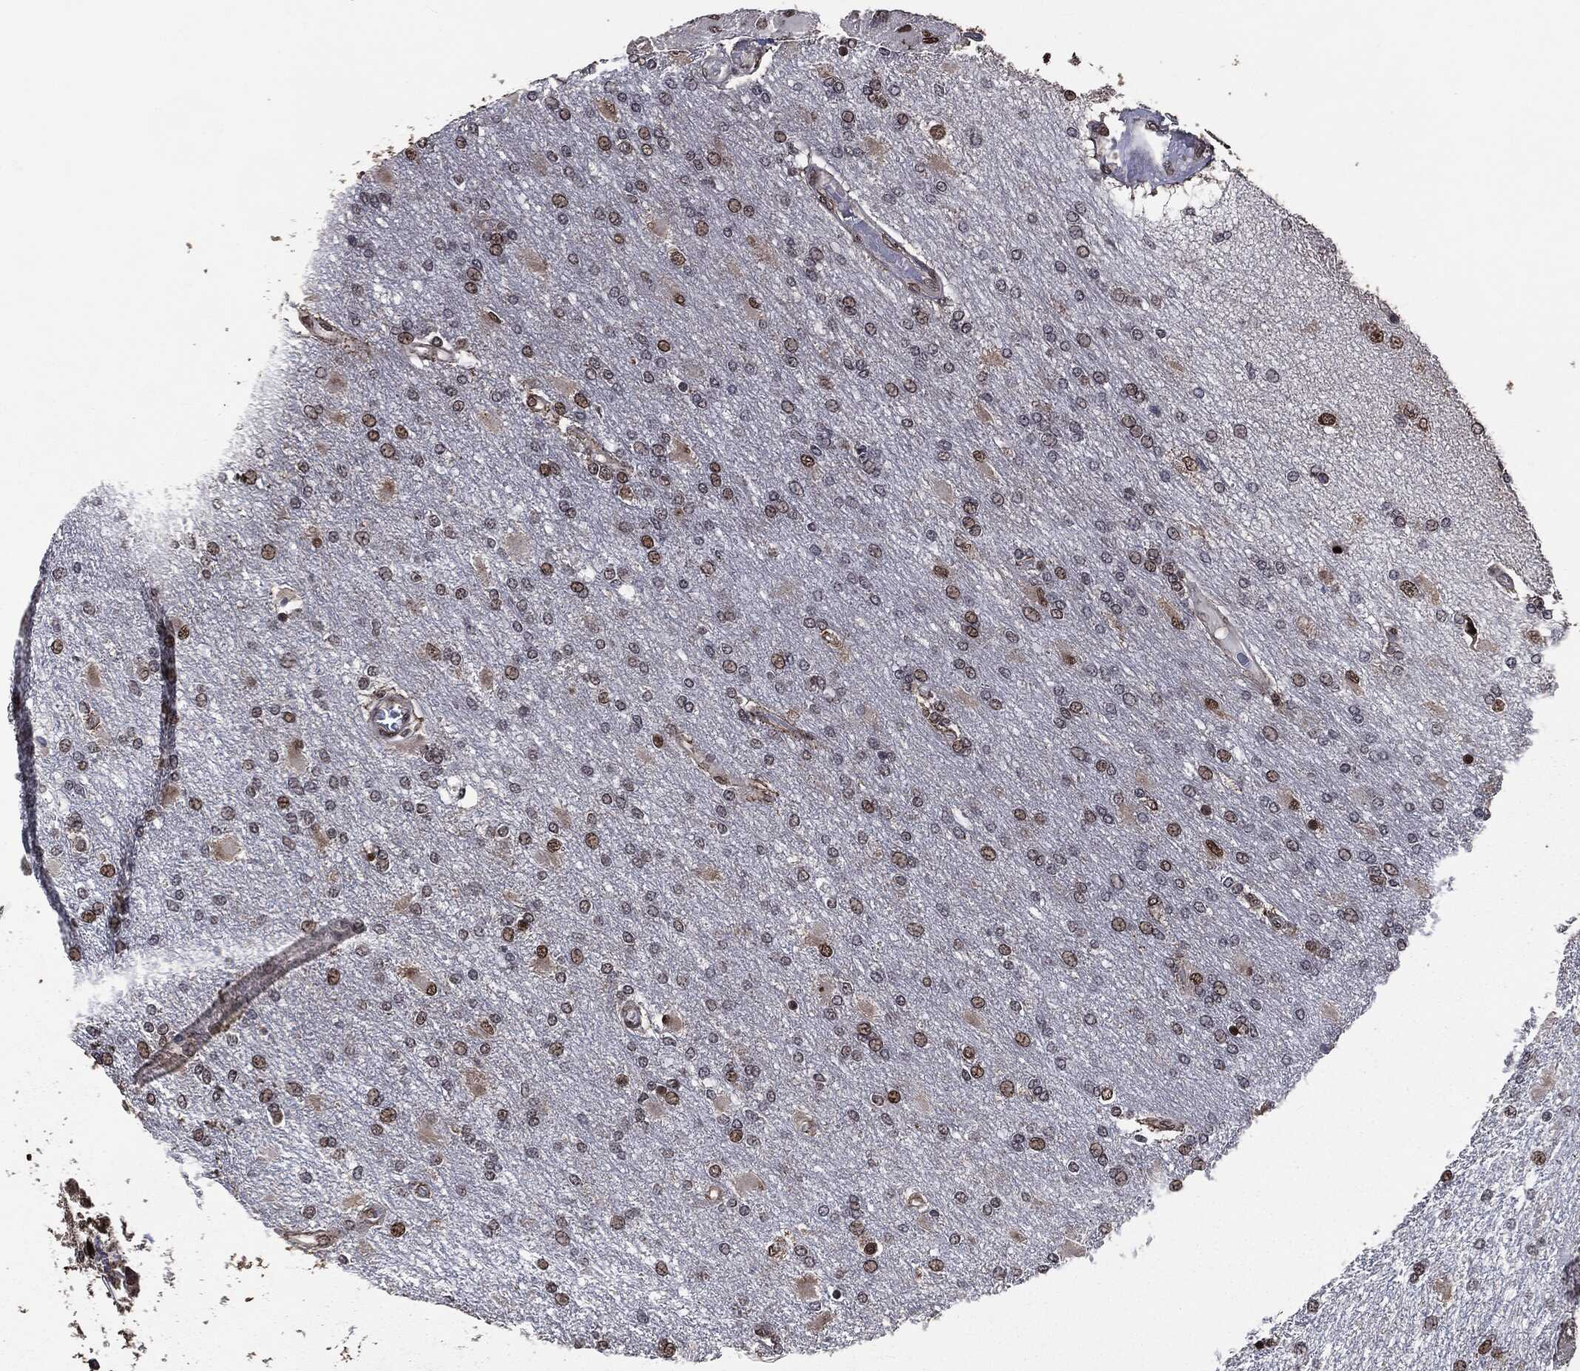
{"staining": {"intensity": "moderate", "quantity": "25%-75%", "location": "nuclear"}, "tissue": "glioma", "cell_type": "Tumor cells", "image_type": "cancer", "snomed": [{"axis": "morphology", "description": "Glioma, malignant, High grade"}, {"axis": "topography", "description": "Cerebral cortex"}], "caption": "Immunohistochemistry micrograph of human malignant glioma (high-grade) stained for a protein (brown), which displays medium levels of moderate nuclear expression in approximately 25%-75% of tumor cells.", "gene": "DVL2", "patient": {"sex": "male", "age": 79}}